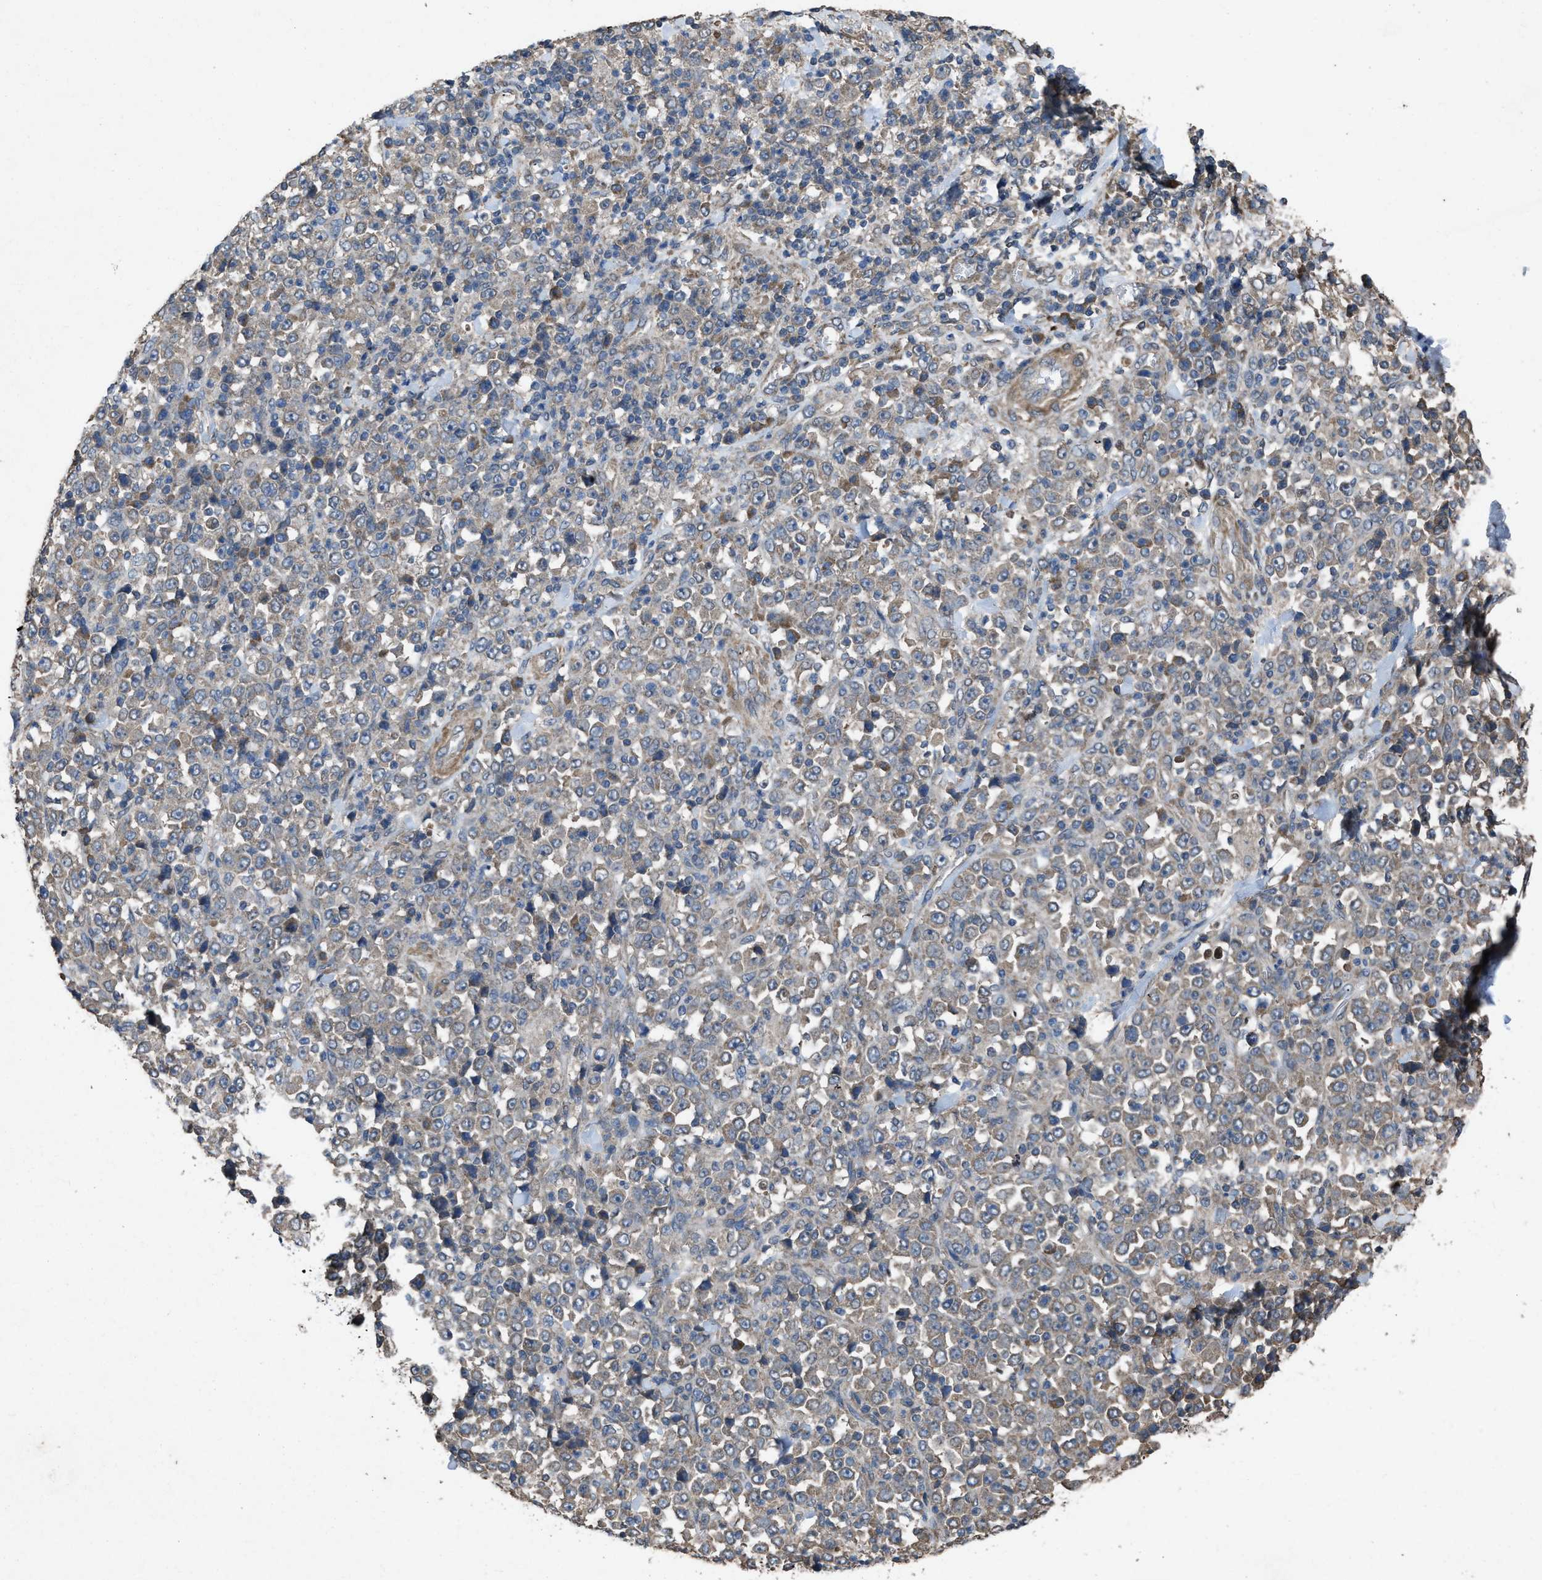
{"staining": {"intensity": "weak", "quantity": "<25%", "location": "cytoplasmic/membranous"}, "tissue": "stomach cancer", "cell_type": "Tumor cells", "image_type": "cancer", "snomed": [{"axis": "morphology", "description": "Normal tissue, NOS"}, {"axis": "morphology", "description": "Adenocarcinoma, NOS"}, {"axis": "topography", "description": "Stomach, upper"}, {"axis": "topography", "description": "Stomach"}], "caption": "Tumor cells are negative for protein expression in human stomach cancer.", "gene": "ARL6", "patient": {"sex": "male", "age": 59}}